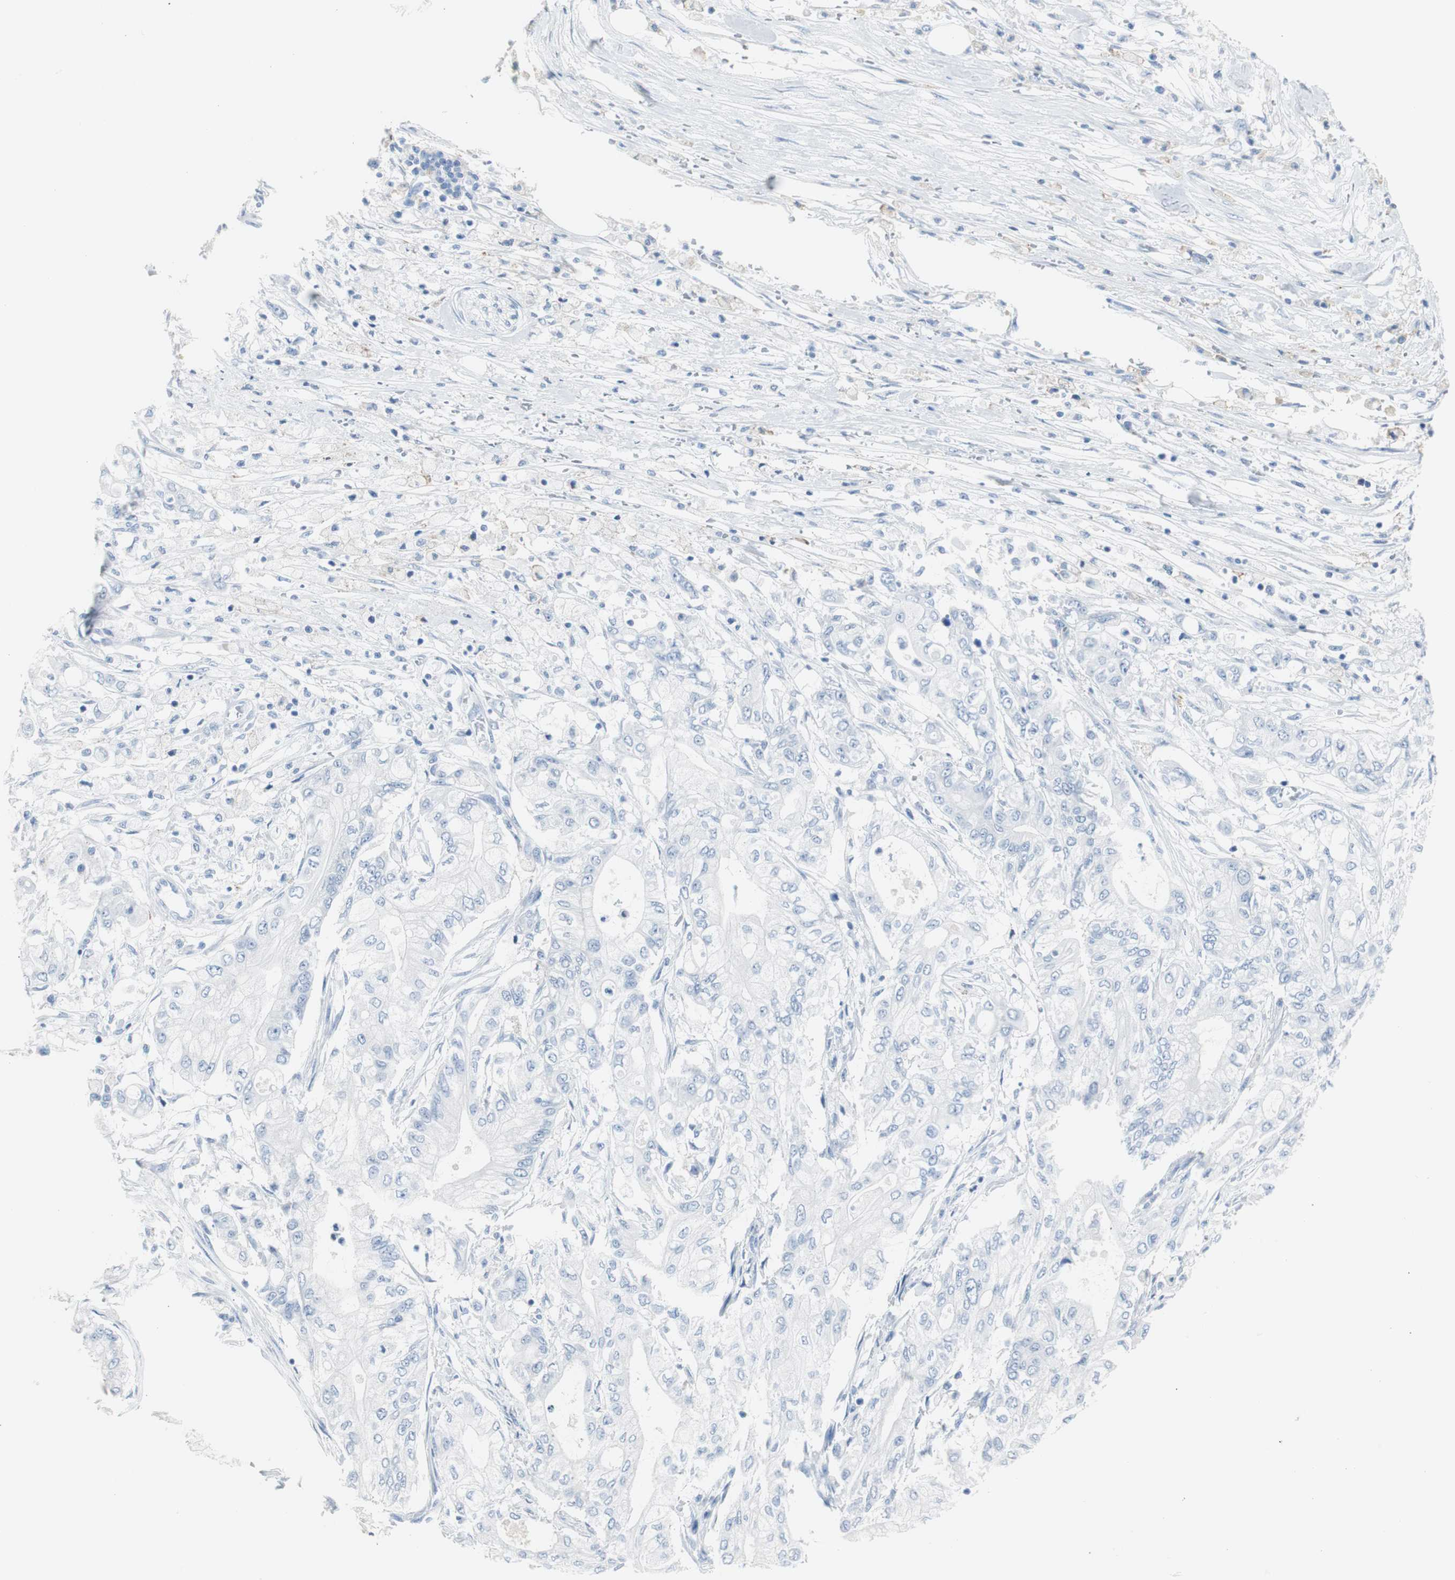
{"staining": {"intensity": "negative", "quantity": "none", "location": "none"}, "tissue": "pancreatic cancer", "cell_type": "Tumor cells", "image_type": "cancer", "snomed": [{"axis": "morphology", "description": "Adenocarcinoma, NOS"}, {"axis": "topography", "description": "Pancreas"}], "caption": "High power microscopy image of an immunohistochemistry micrograph of adenocarcinoma (pancreatic), revealing no significant positivity in tumor cells. (Stains: DAB immunohistochemistry with hematoxylin counter stain, Microscopy: brightfield microscopy at high magnification).", "gene": "S100A7", "patient": {"sex": "male", "age": 70}}